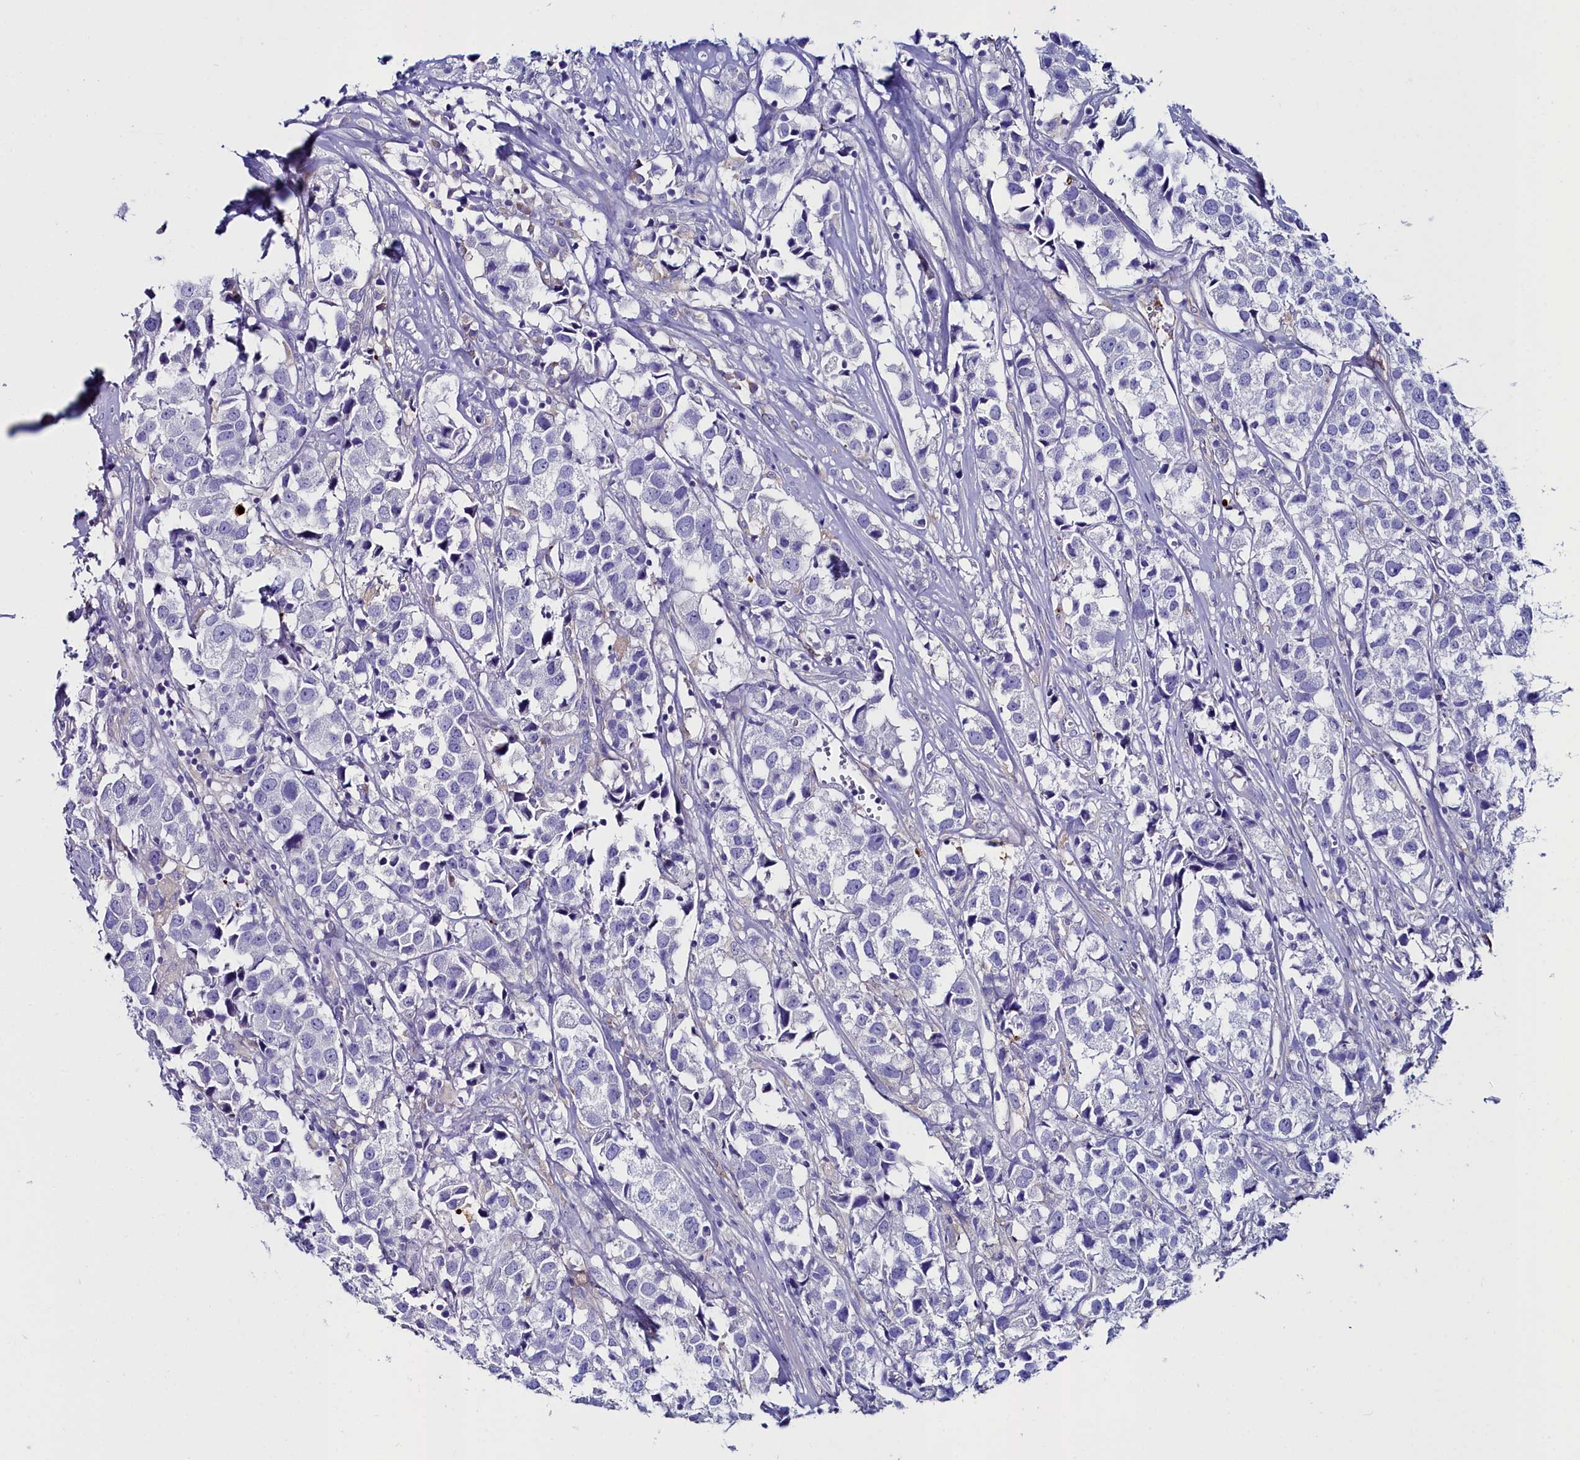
{"staining": {"intensity": "negative", "quantity": "none", "location": "none"}, "tissue": "urothelial cancer", "cell_type": "Tumor cells", "image_type": "cancer", "snomed": [{"axis": "morphology", "description": "Urothelial carcinoma, High grade"}, {"axis": "topography", "description": "Urinary bladder"}], "caption": "This is a image of immunohistochemistry staining of urothelial cancer, which shows no positivity in tumor cells. (Brightfield microscopy of DAB IHC at high magnification).", "gene": "SLC49A3", "patient": {"sex": "female", "age": 75}}